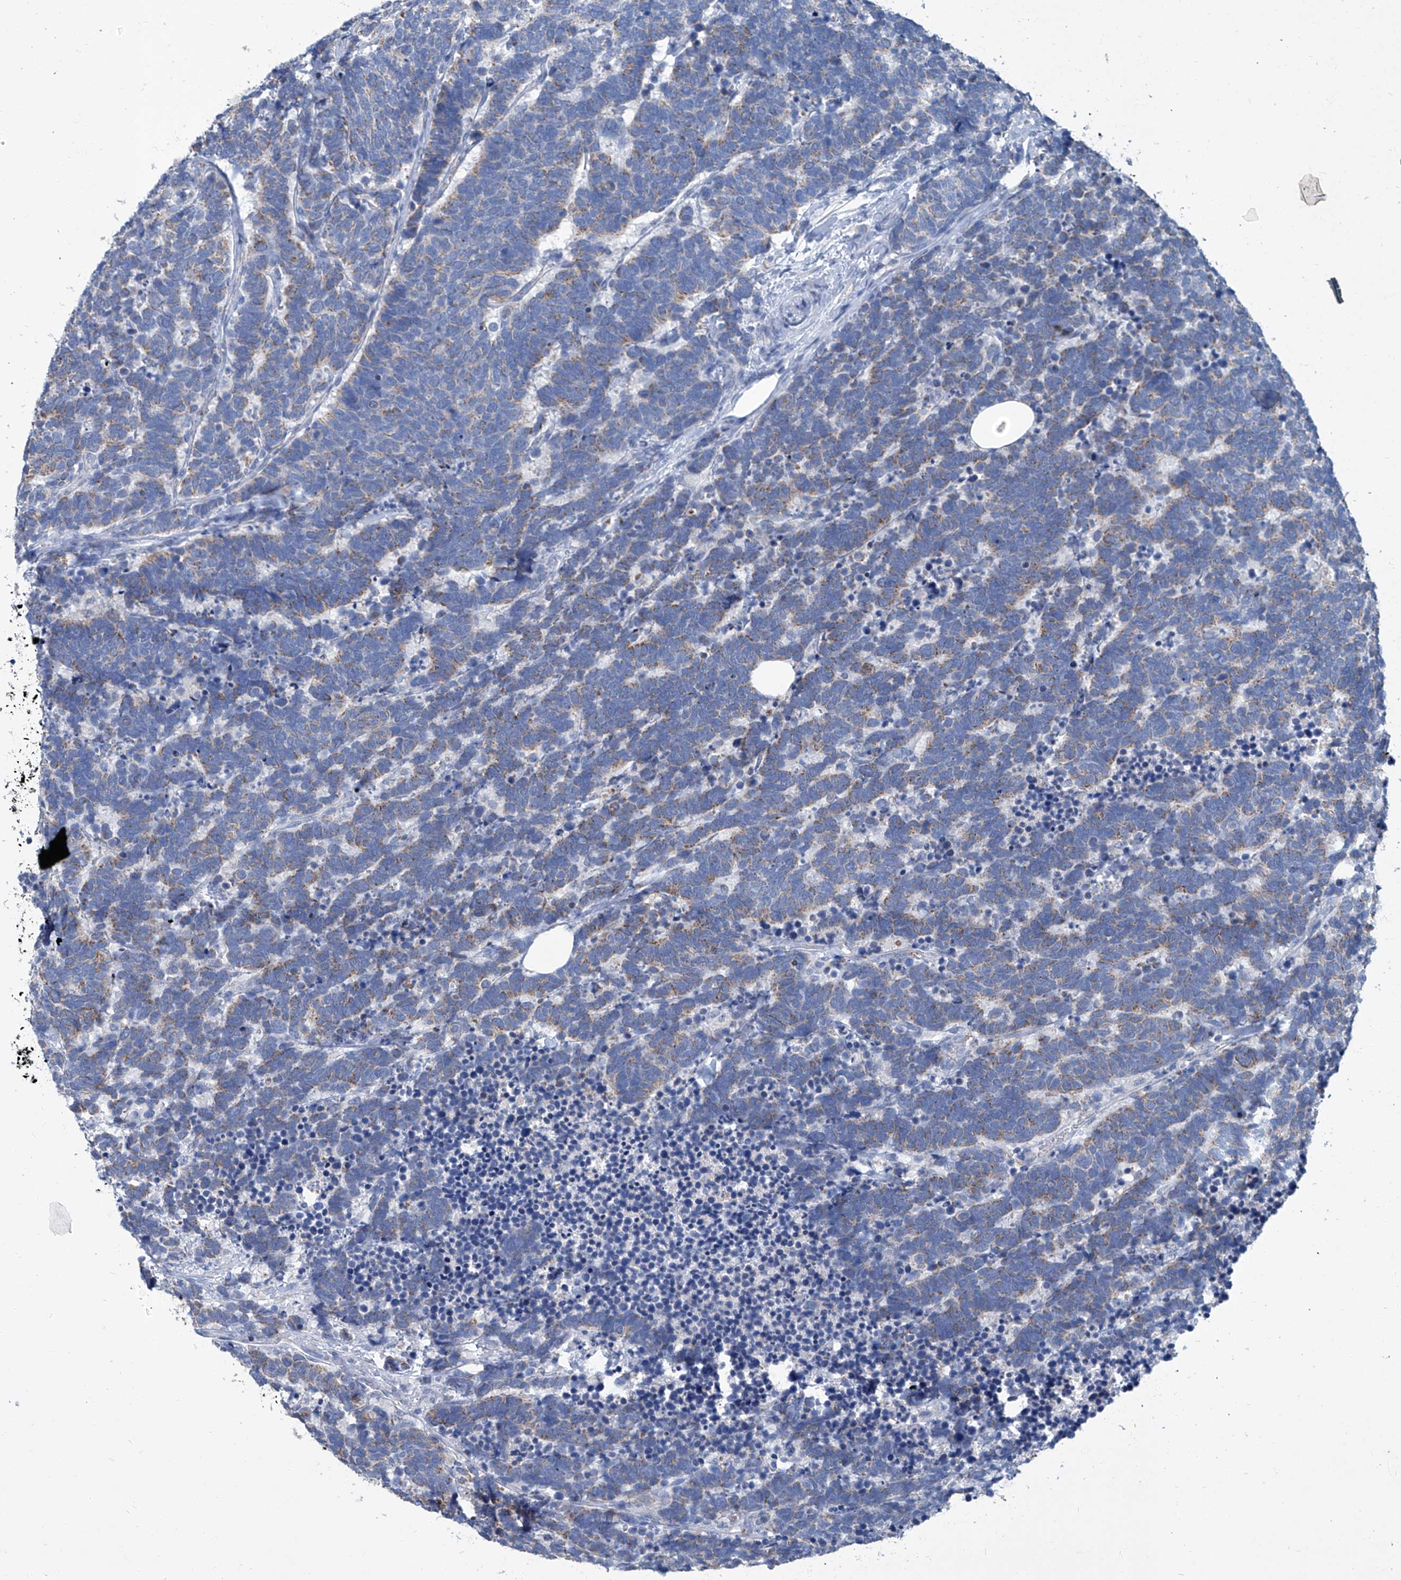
{"staining": {"intensity": "weak", "quantity": "25%-75%", "location": "cytoplasmic/membranous"}, "tissue": "carcinoid", "cell_type": "Tumor cells", "image_type": "cancer", "snomed": [{"axis": "morphology", "description": "Carcinoma, NOS"}, {"axis": "morphology", "description": "Carcinoid, malignant, NOS"}, {"axis": "topography", "description": "Urinary bladder"}], "caption": "Protein staining of carcinoid tissue reveals weak cytoplasmic/membranous expression in approximately 25%-75% of tumor cells.", "gene": "MTARC1", "patient": {"sex": "male", "age": 57}}